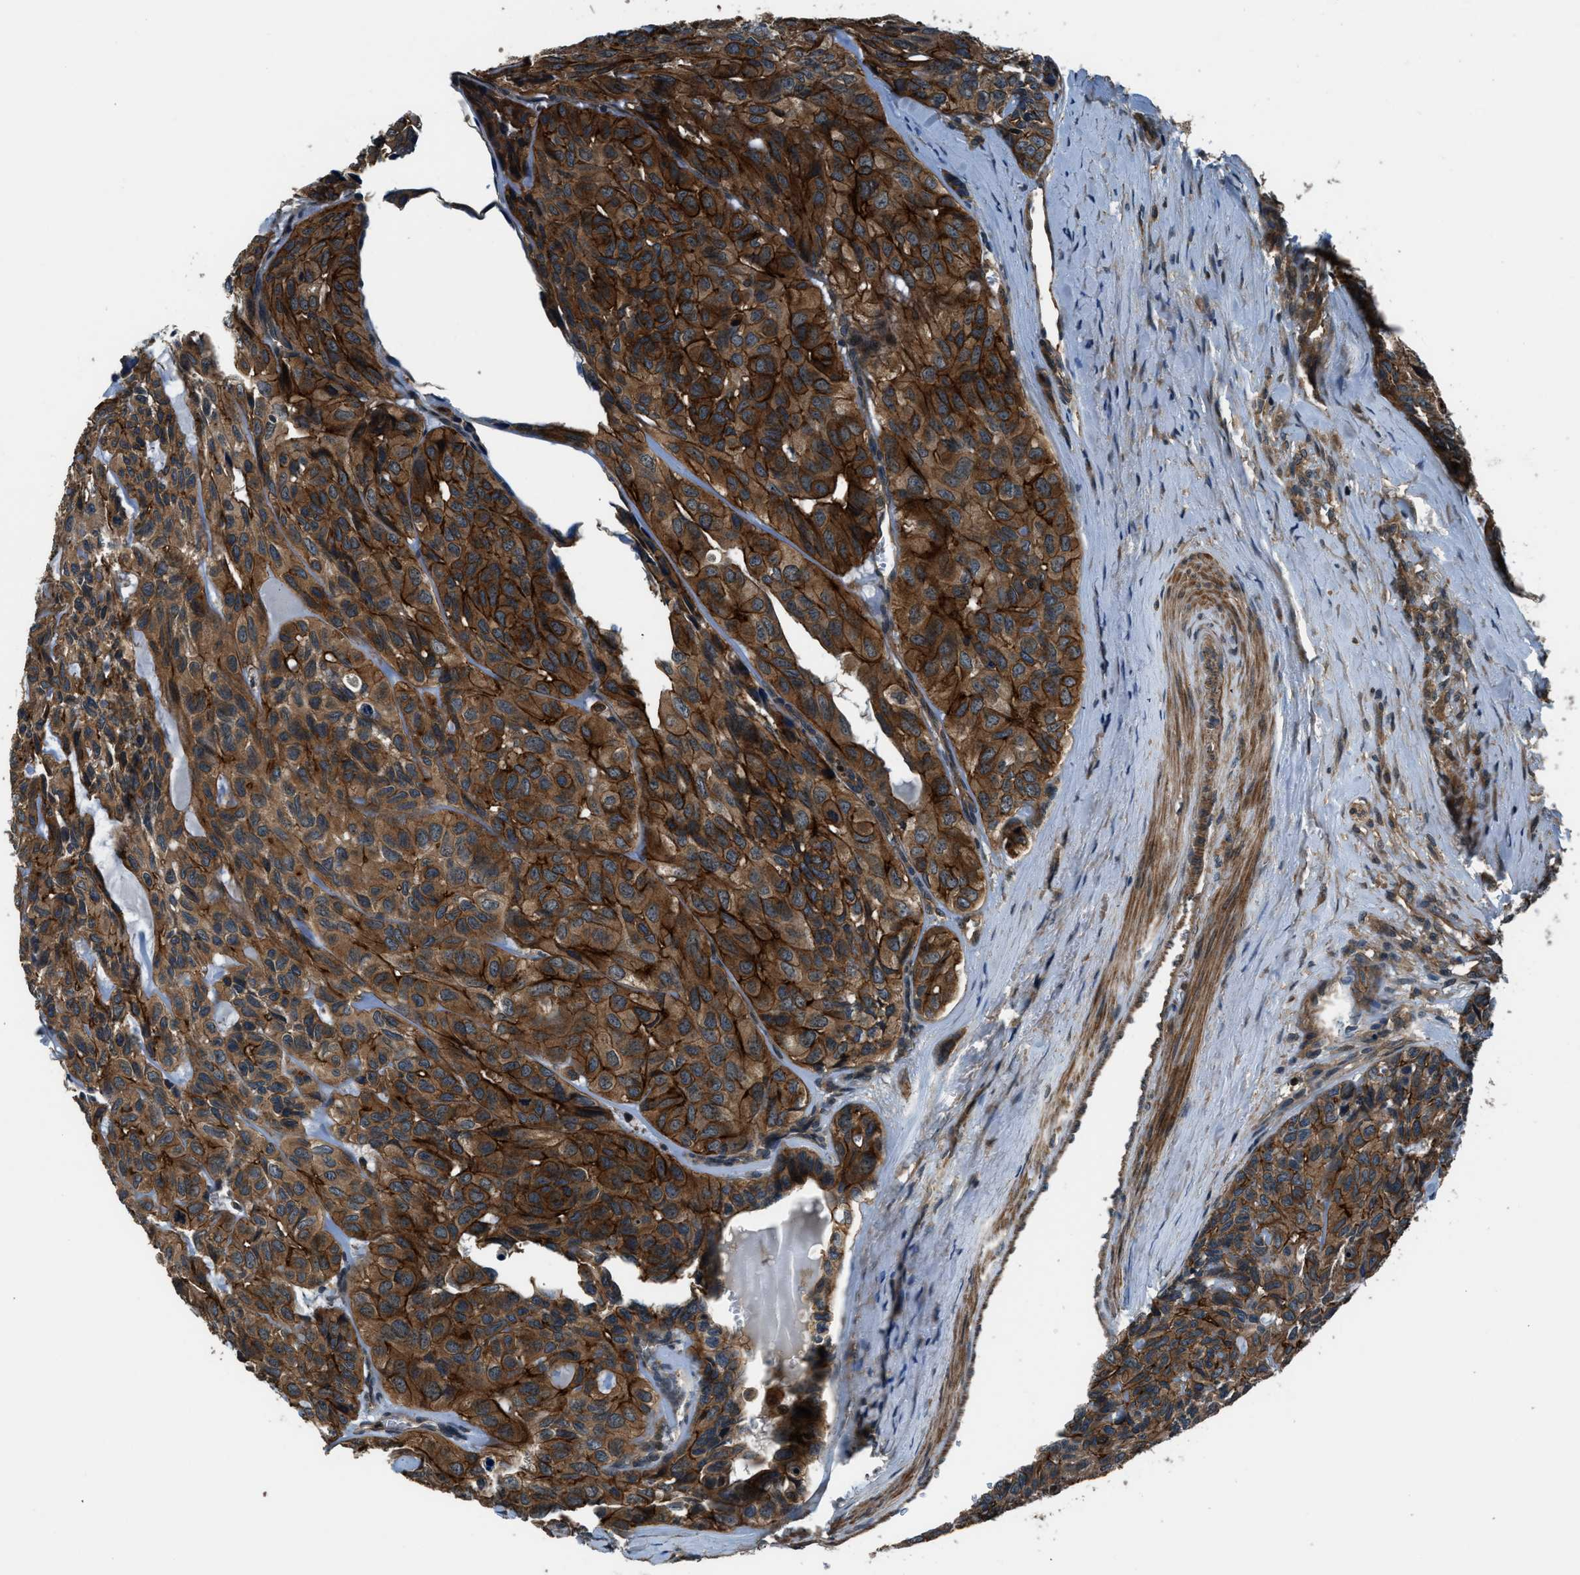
{"staining": {"intensity": "strong", "quantity": ">75%", "location": "cytoplasmic/membranous"}, "tissue": "head and neck cancer", "cell_type": "Tumor cells", "image_type": "cancer", "snomed": [{"axis": "morphology", "description": "Adenocarcinoma, NOS"}, {"axis": "topography", "description": "Salivary gland, NOS"}, {"axis": "topography", "description": "Head-Neck"}], "caption": "Protein staining by IHC shows strong cytoplasmic/membranous positivity in about >75% of tumor cells in head and neck cancer.", "gene": "ARHGEF11", "patient": {"sex": "female", "age": 76}}